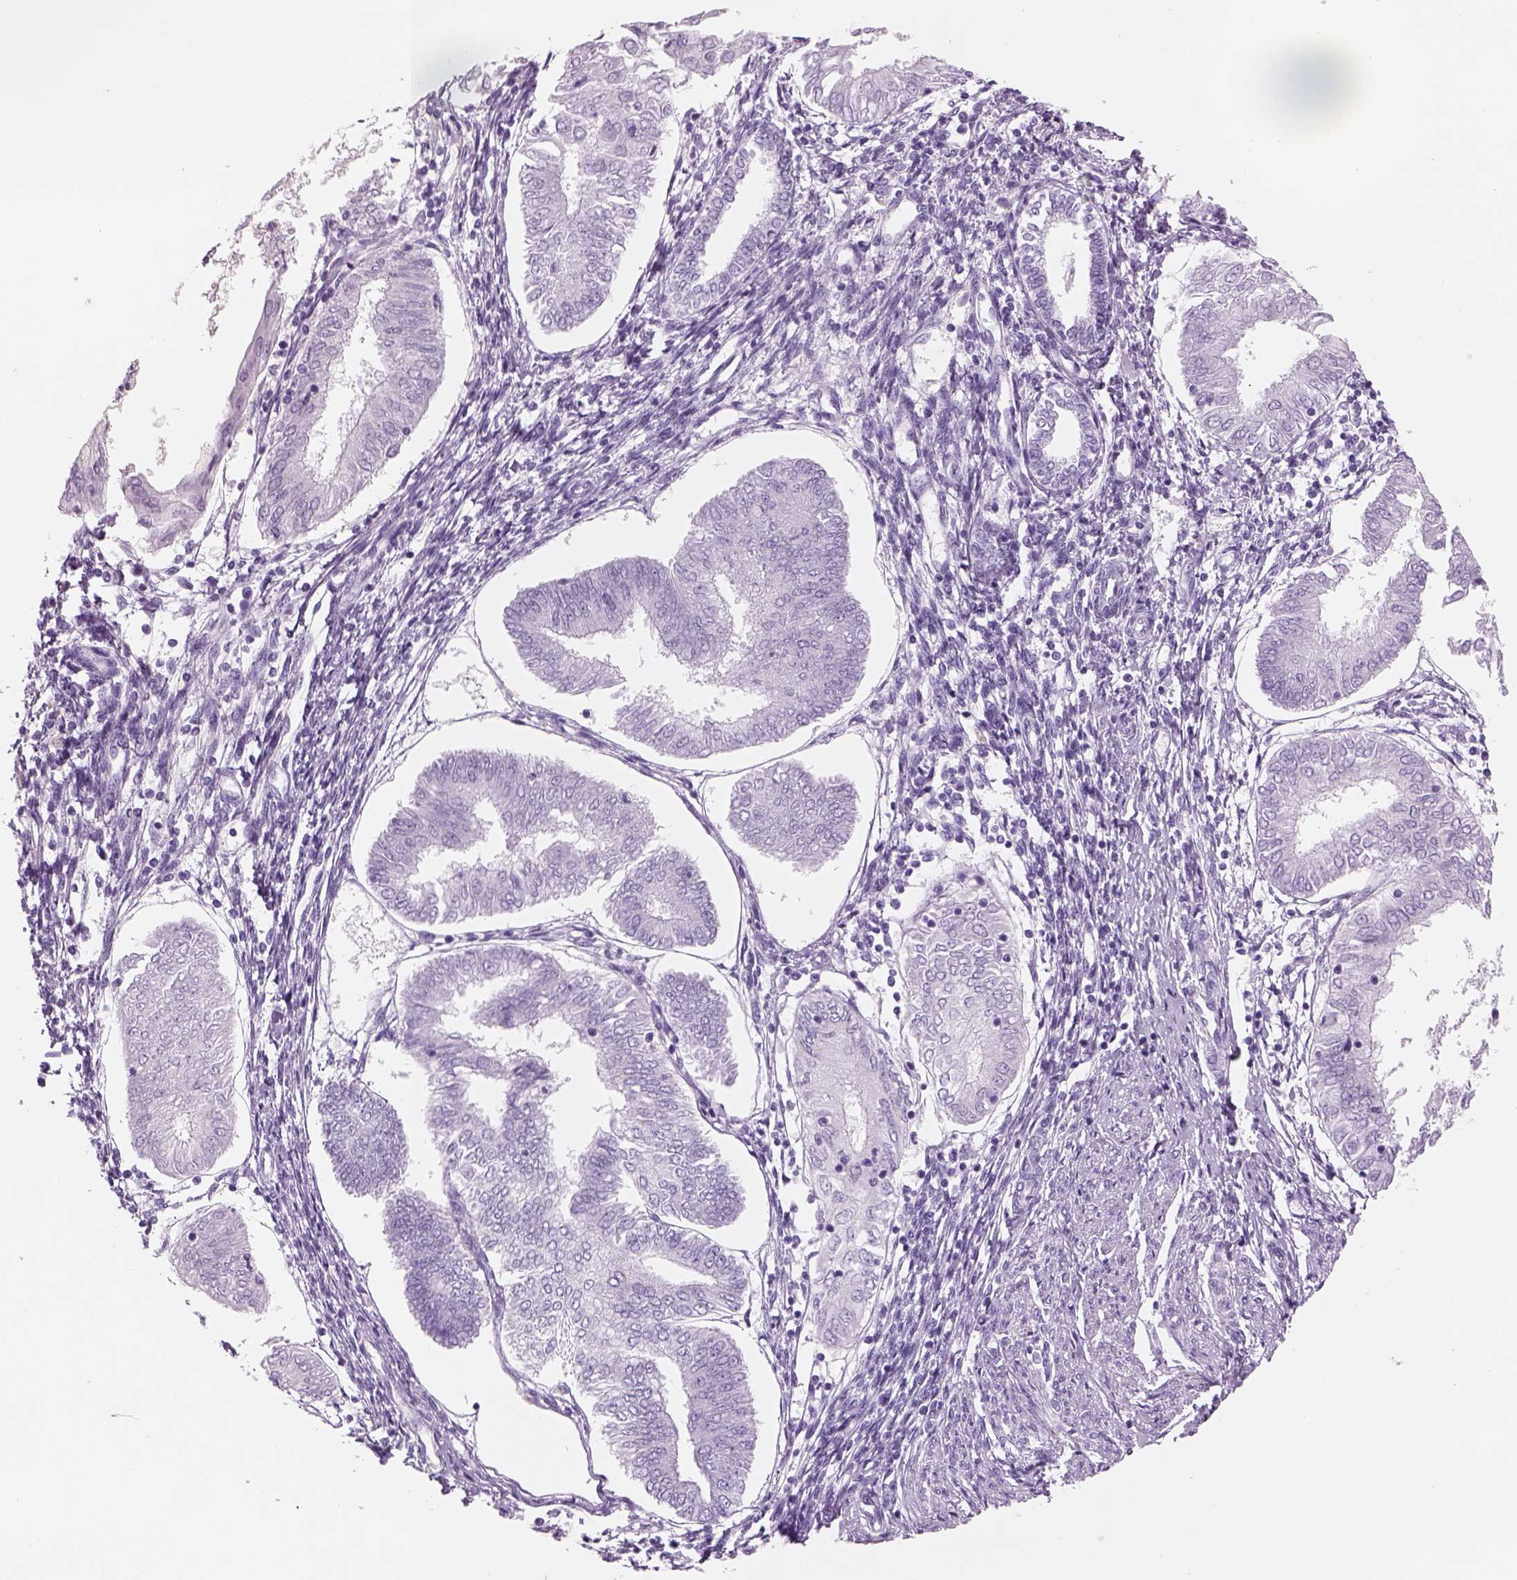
{"staining": {"intensity": "negative", "quantity": "none", "location": "none"}, "tissue": "endometrial cancer", "cell_type": "Tumor cells", "image_type": "cancer", "snomed": [{"axis": "morphology", "description": "Adenocarcinoma, NOS"}, {"axis": "topography", "description": "Endometrium"}], "caption": "High power microscopy image of an immunohistochemistry histopathology image of endometrial adenocarcinoma, revealing no significant positivity in tumor cells.", "gene": "RHO", "patient": {"sex": "female", "age": 68}}